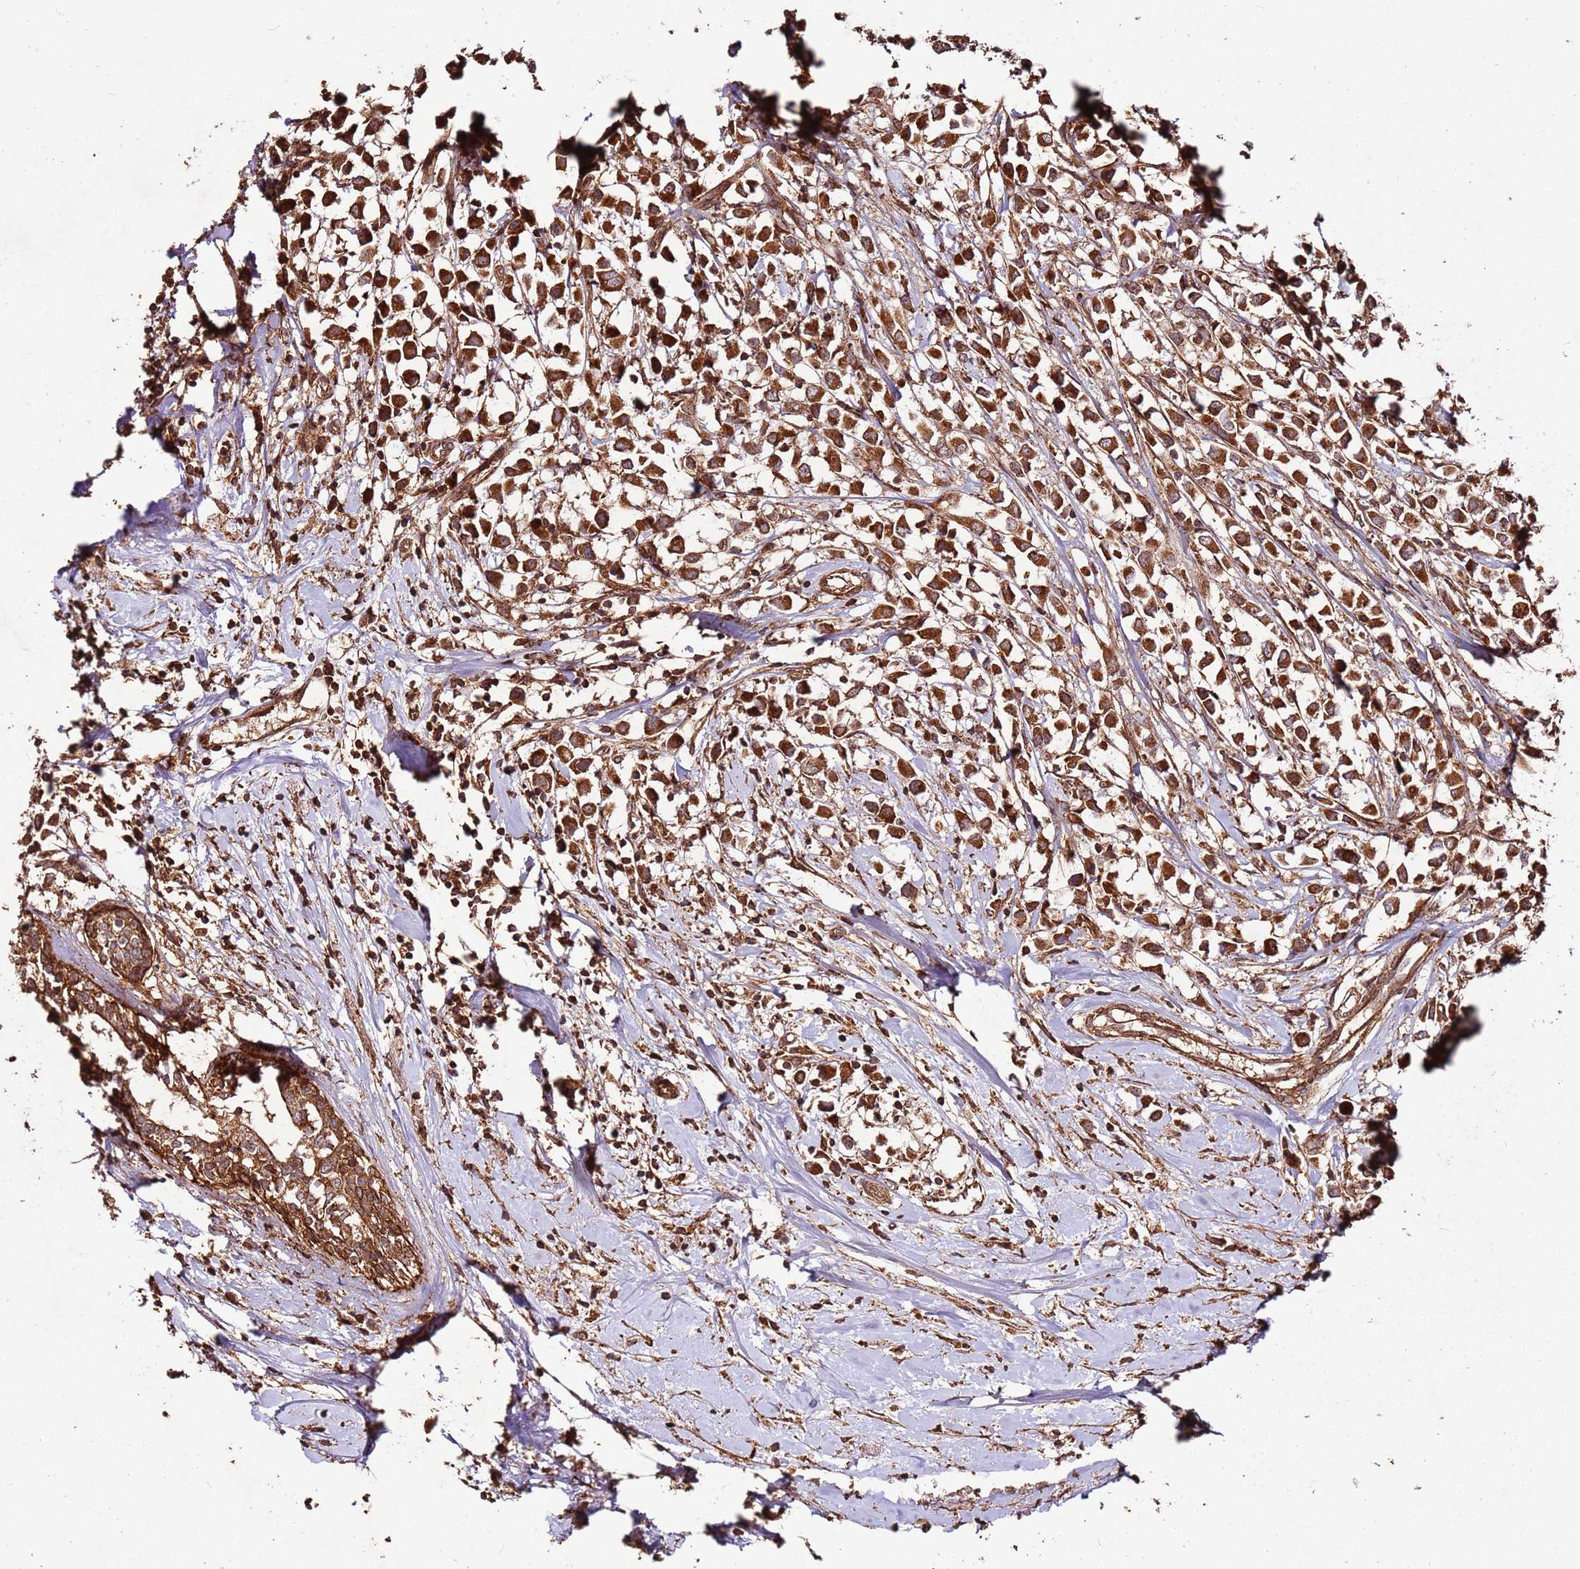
{"staining": {"intensity": "strong", "quantity": ">75%", "location": "cytoplasmic/membranous"}, "tissue": "breast cancer", "cell_type": "Tumor cells", "image_type": "cancer", "snomed": [{"axis": "morphology", "description": "Duct carcinoma"}, {"axis": "topography", "description": "Breast"}], "caption": "The image displays a brown stain indicating the presence of a protein in the cytoplasmic/membranous of tumor cells in breast cancer.", "gene": "FAM186A", "patient": {"sex": "female", "age": 61}}